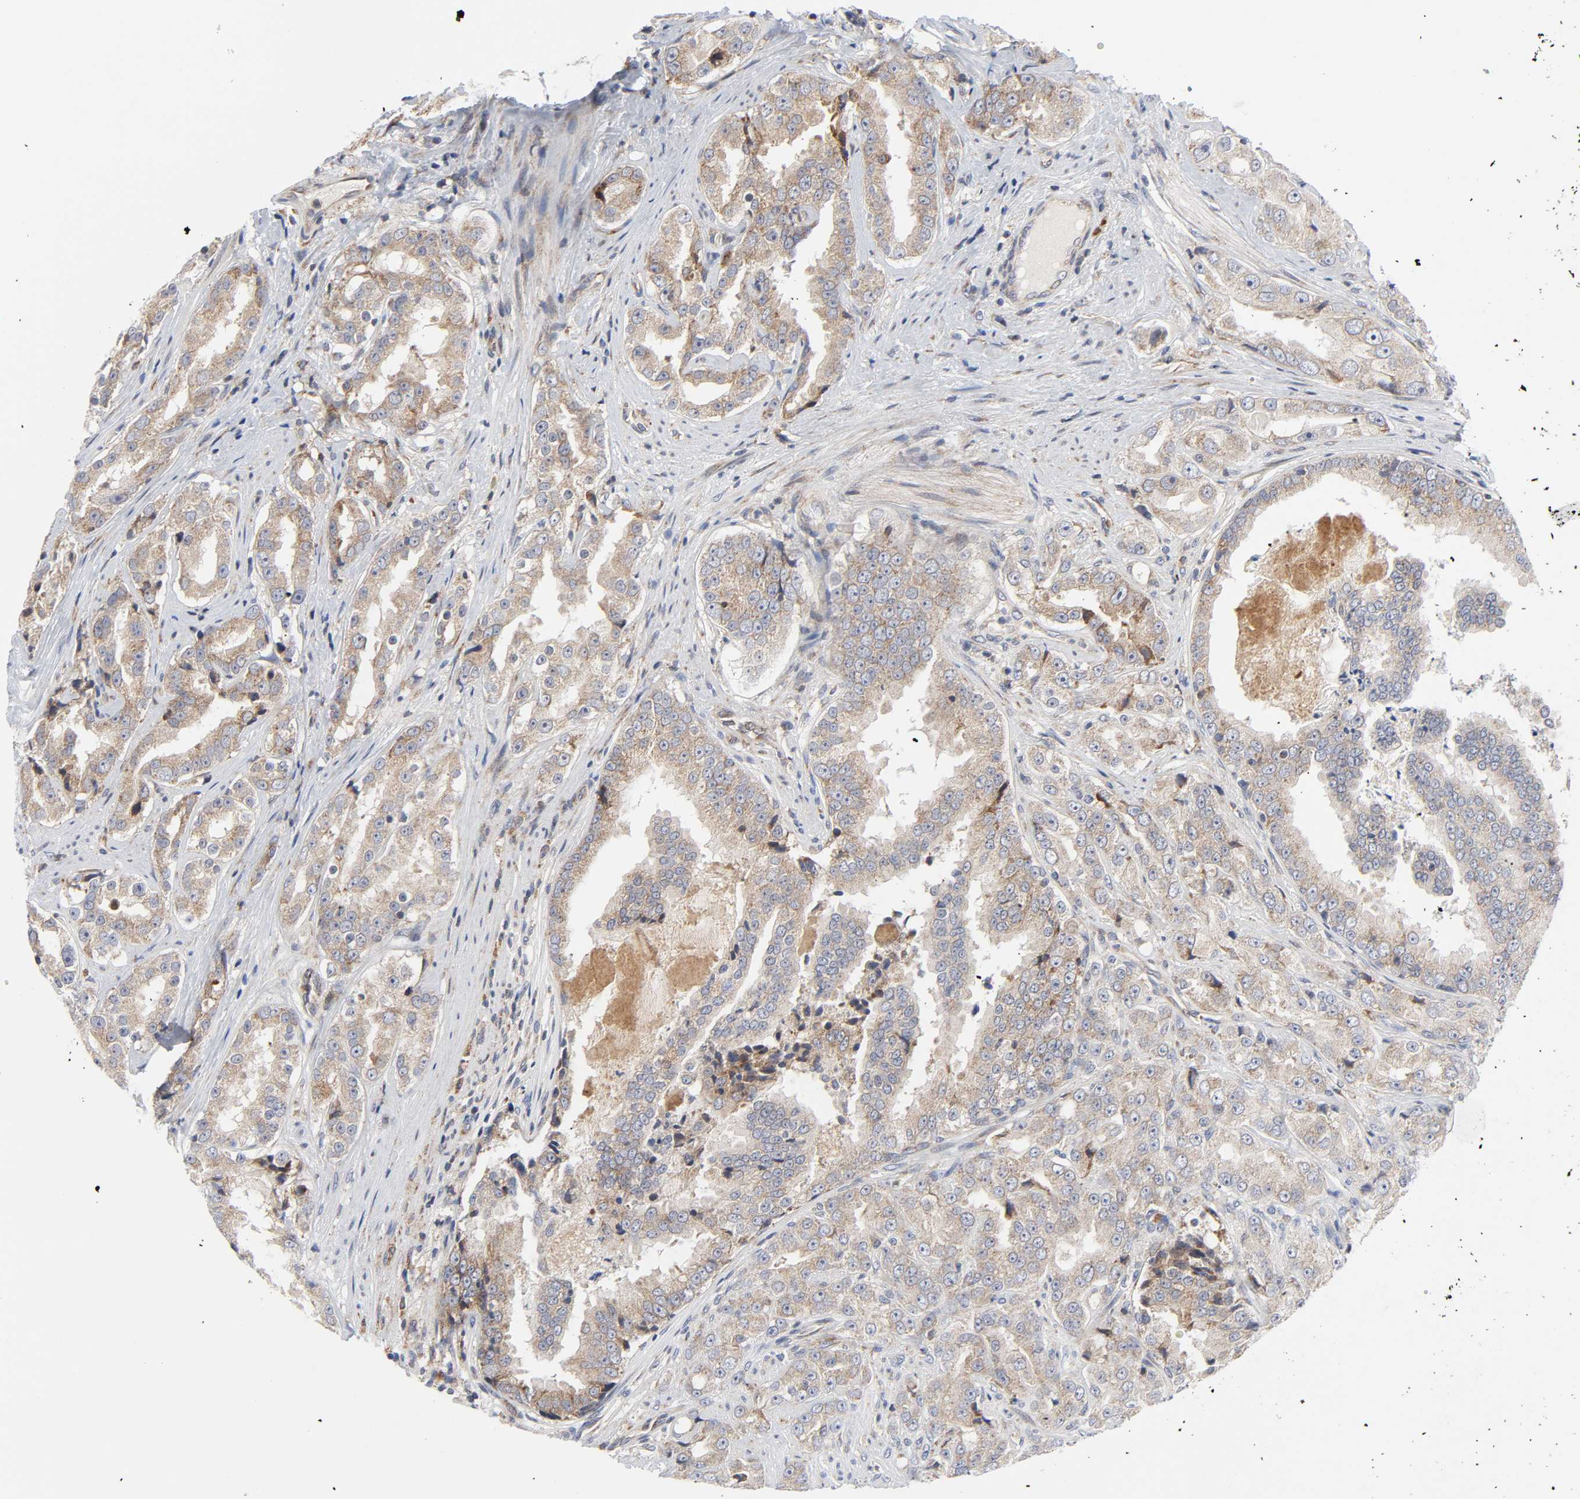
{"staining": {"intensity": "moderate", "quantity": ">75%", "location": "cytoplasmic/membranous"}, "tissue": "prostate cancer", "cell_type": "Tumor cells", "image_type": "cancer", "snomed": [{"axis": "morphology", "description": "Adenocarcinoma, High grade"}, {"axis": "topography", "description": "Prostate"}], "caption": "Prostate adenocarcinoma (high-grade) was stained to show a protein in brown. There is medium levels of moderate cytoplasmic/membranous expression in approximately >75% of tumor cells.", "gene": "BAX", "patient": {"sex": "male", "age": 73}}